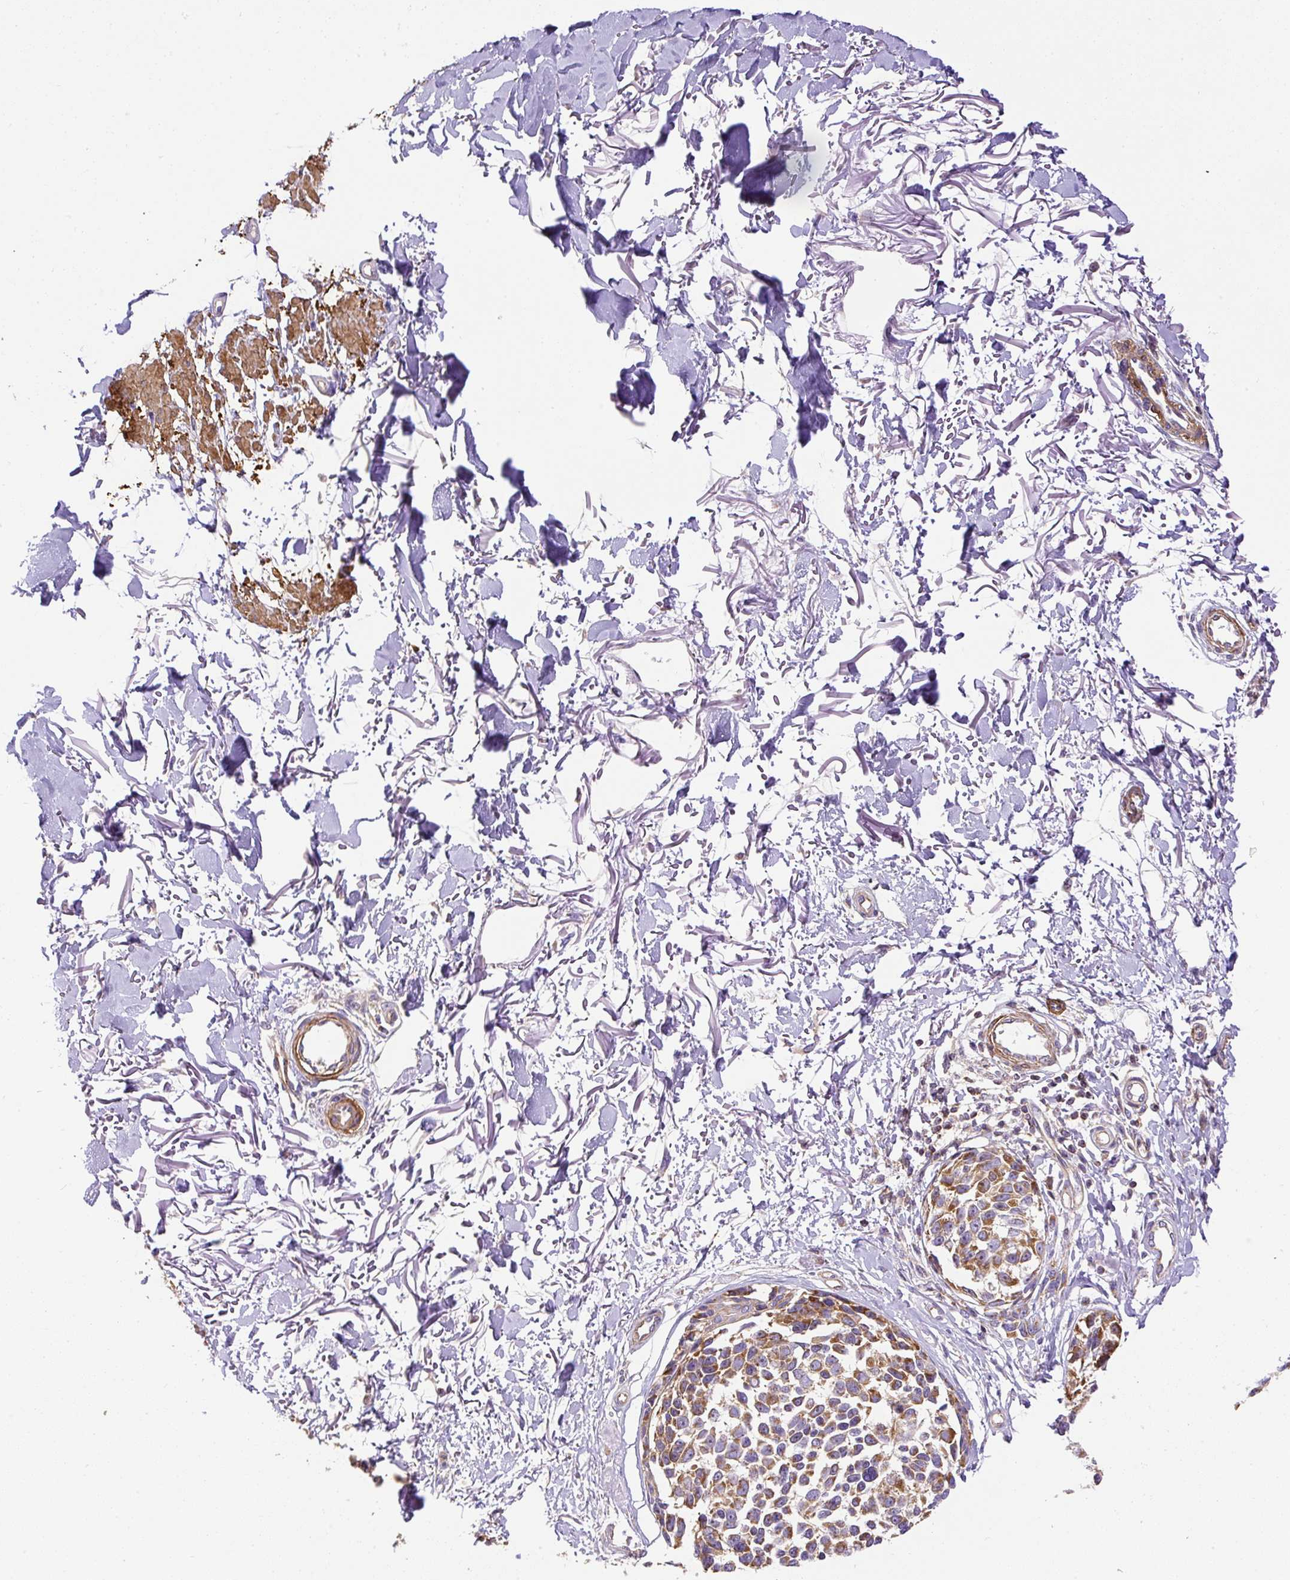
{"staining": {"intensity": "strong", "quantity": ">75%", "location": "cytoplasmic/membranous"}, "tissue": "melanoma", "cell_type": "Tumor cells", "image_type": "cancer", "snomed": [{"axis": "morphology", "description": "Malignant melanoma, NOS"}, {"axis": "topography", "description": "Skin"}], "caption": "Human malignant melanoma stained with a protein marker reveals strong staining in tumor cells.", "gene": "NDUFAF2", "patient": {"sex": "male", "age": 73}}